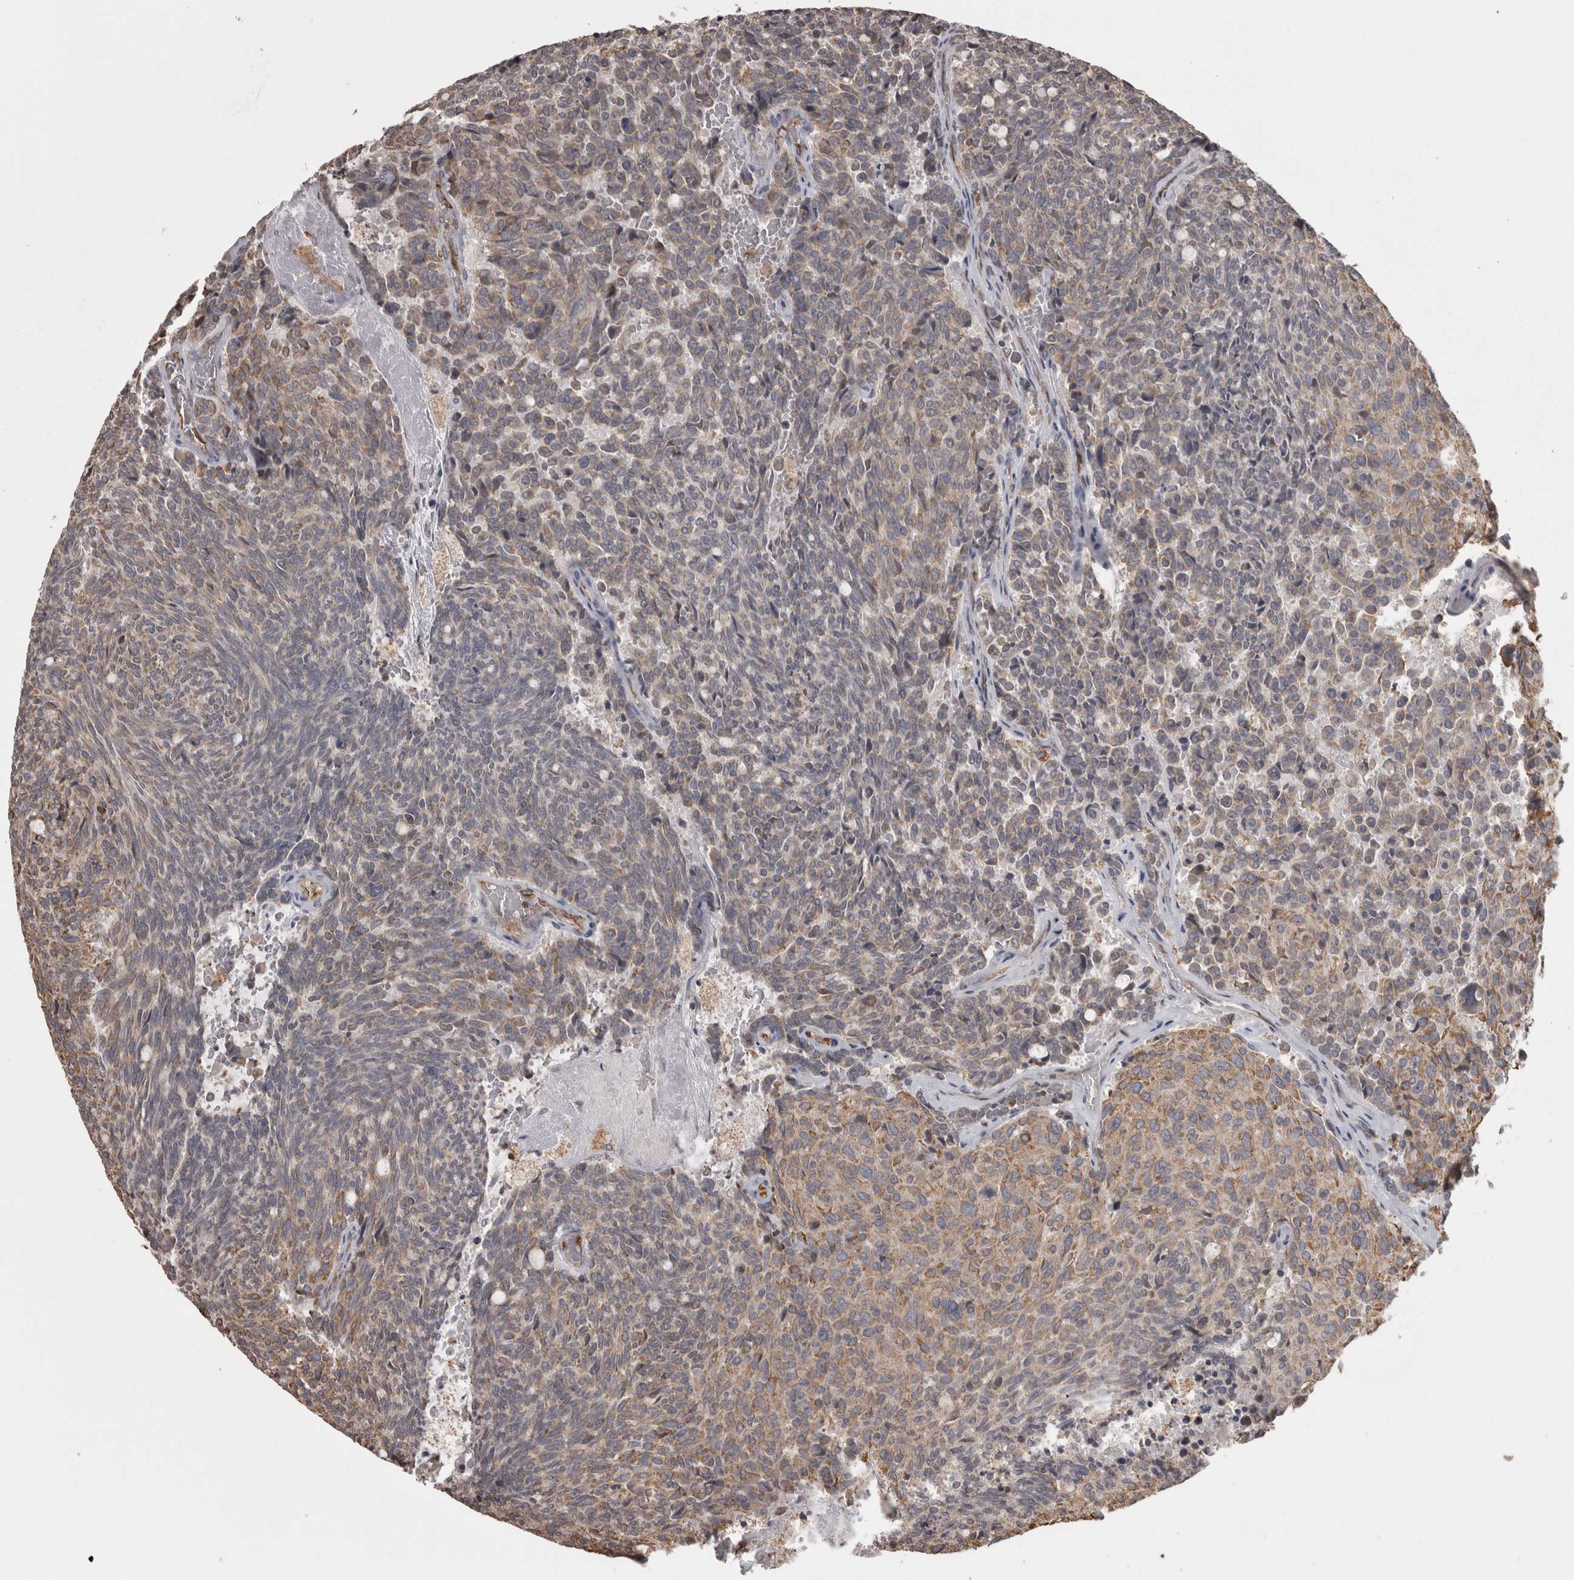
{"staining": {"intensity": "weak", "quantity": "25%-75%", "location": "cytoplasmic/membranous"}, "tissue": "carcinoid", "cell_type": "Tumor cells", "image_type": "cancer", "snomed": [{"axis": "morphology", "description": "Carcinoid, malignant, NOS"}, {"axis": "topography", "description": "Pancreas"}], "caption": "Immunohistochemical staining of human carcinoid displays low levels of weak cytoplasmic/membranous protein expression in approximately 25%-75% of tumor cells. The protein is stained brown, and the nuclei are stained in blue (DAB IHC with brightfield microscopy, high magnification).", "gene": "PON2", "patient": {"sex": "female", "age": 54}}